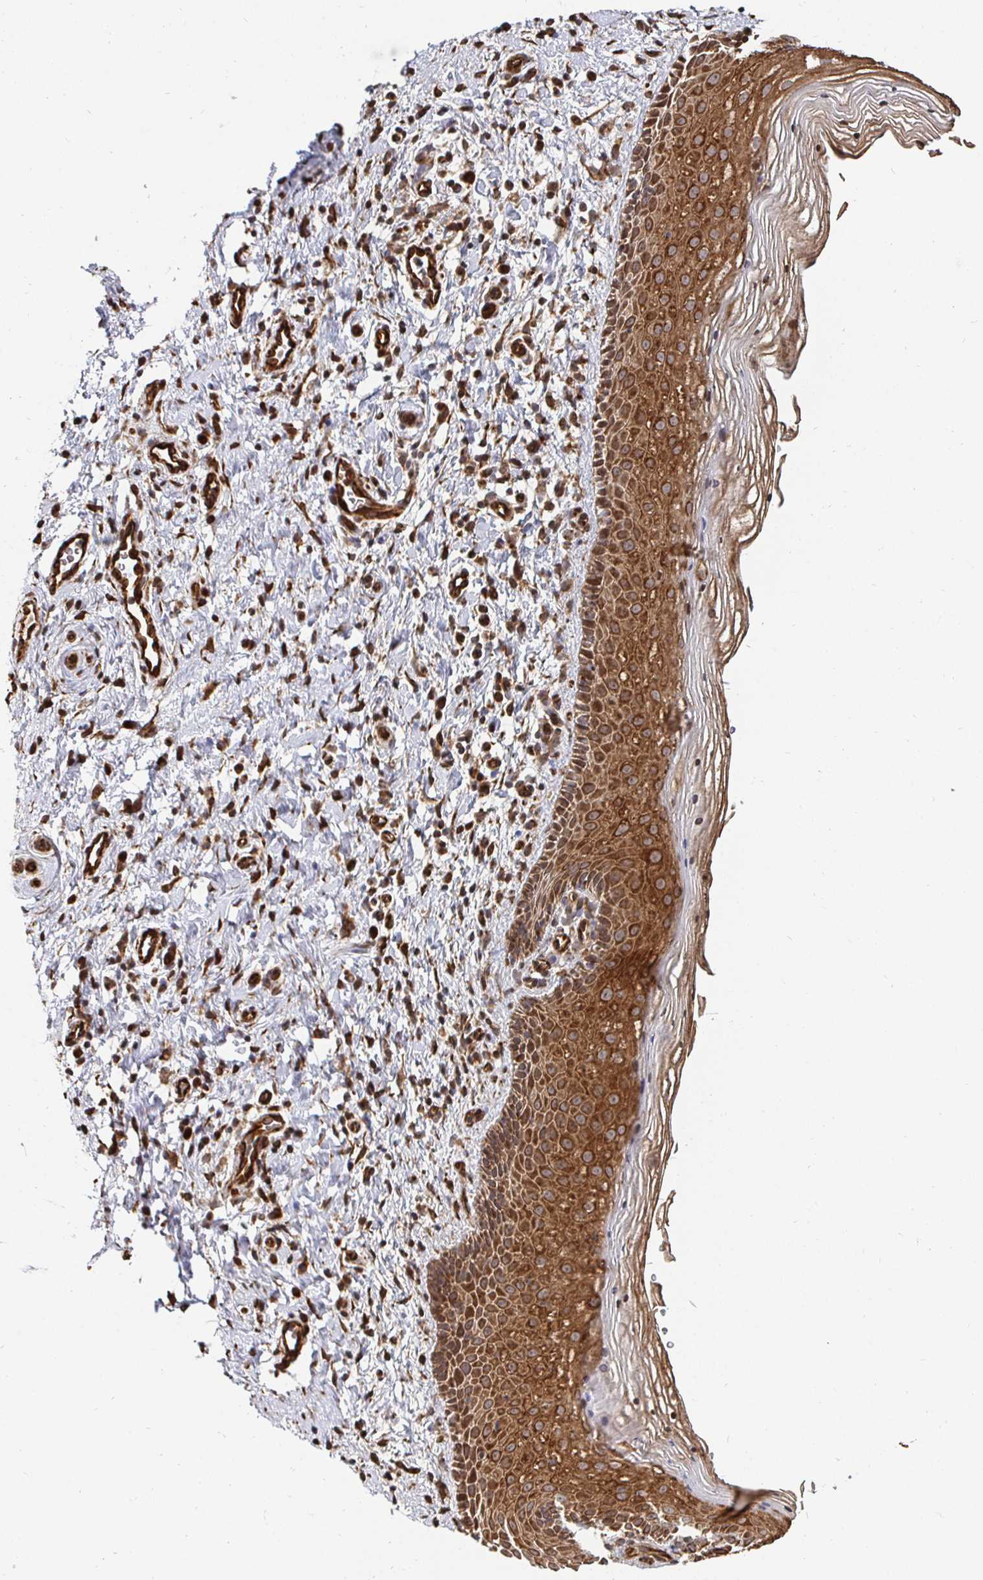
{"staining": {"intensity": "moderate", "quantity": ">75%", "location": "cytoplasmic/membranous"}, "tissue": "vagina", "cell_type": "Squamous epithelial cells", "image_type": "normal", "snomed": [{"axis": "morphology", "description": "Normal tissue, NOS"}, {"axis": "topography", "description": "Vagina"}], "caption": "Protein positivity by immunohistochemistry shows moderate cytoplasmic/membranous expression in about >75% of squamous epithelial cells in normal vagina.", "gene": "TBKBP1", "patient": {"sex": "female", "age": 51}}